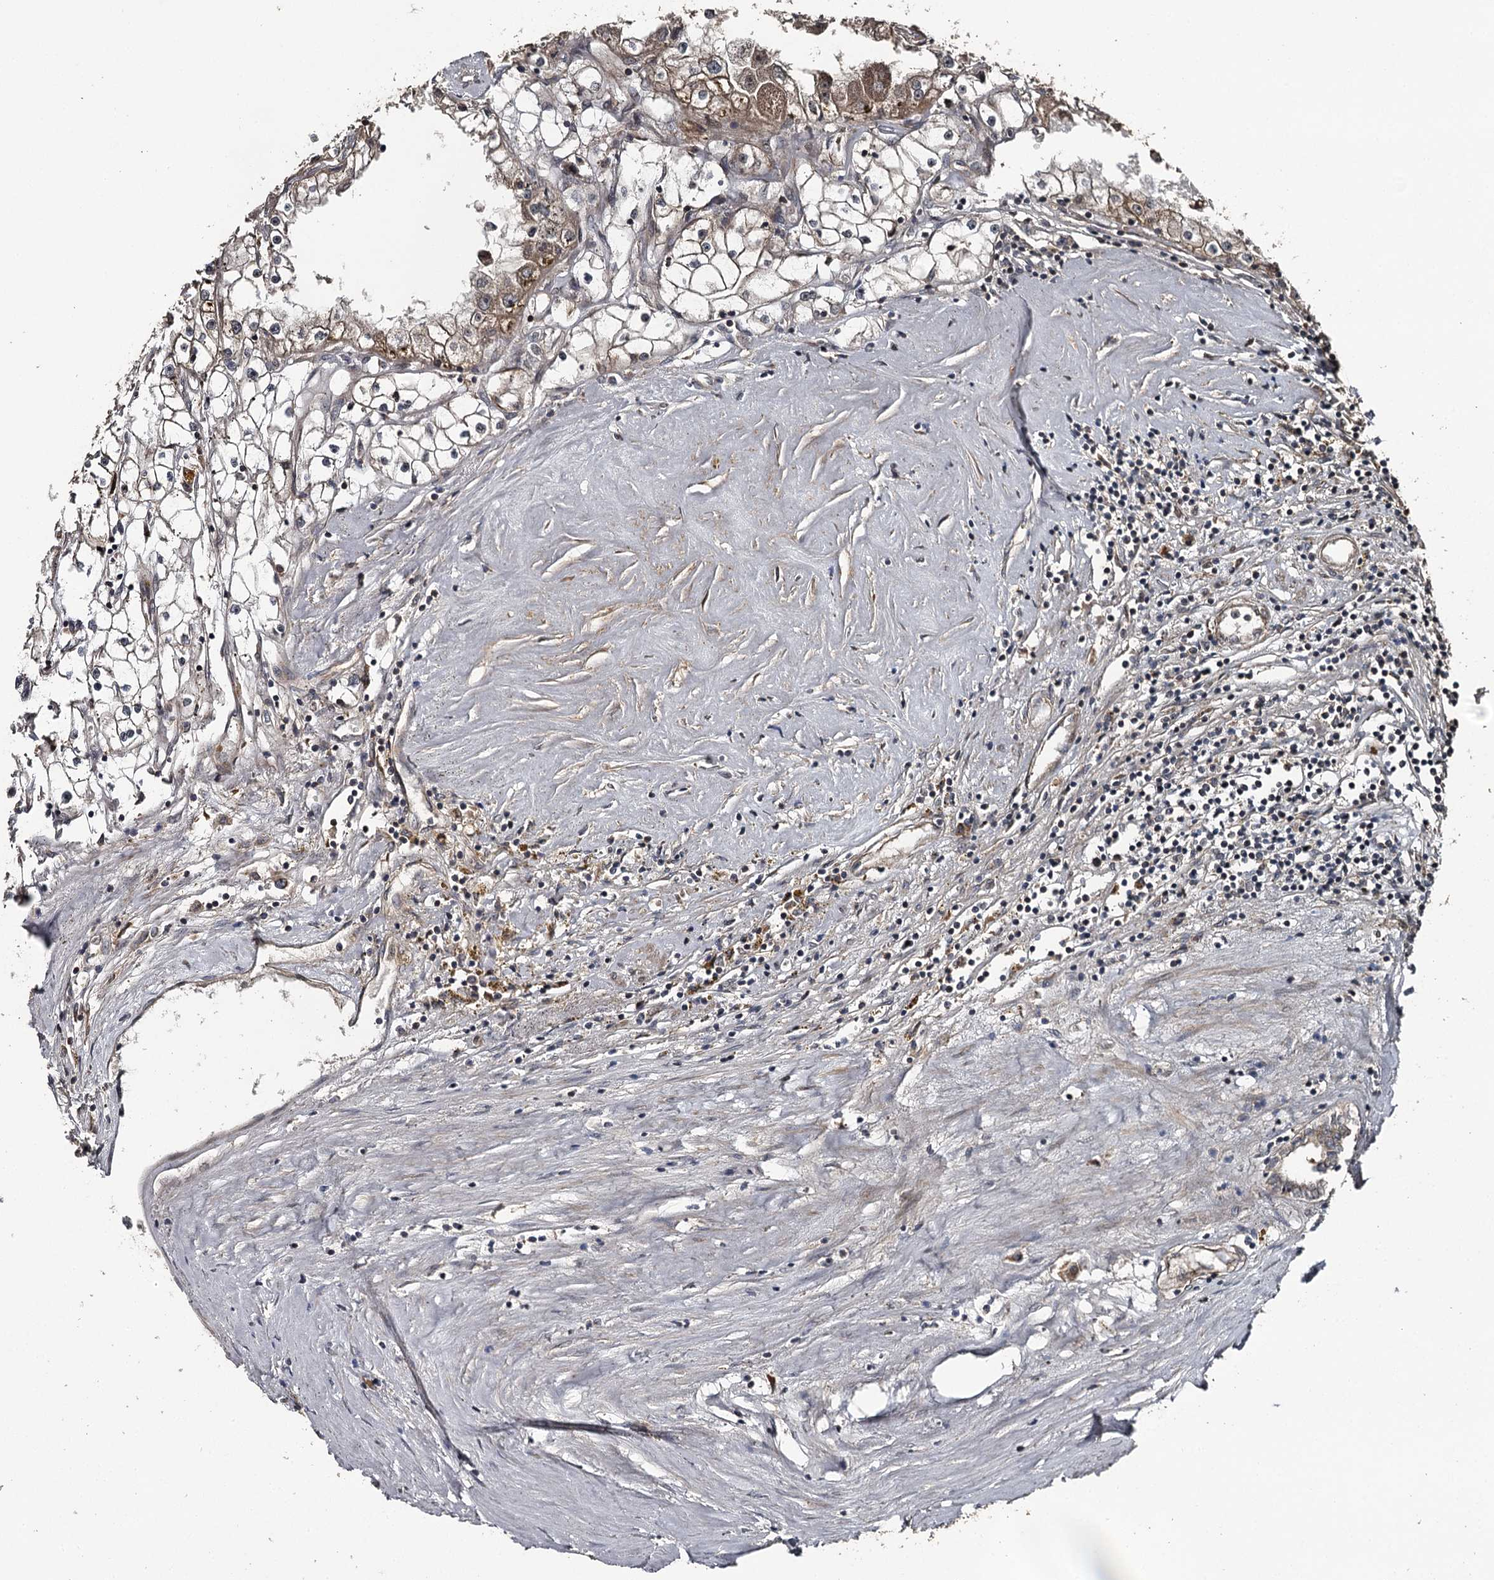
{"staining": {"intensity": "moderate", "quantity": "25%-75%", "location": "cytoplasmic/membranous"}, "tissue": "renal cancer", "cell_type": "Tumor cells", "image_type": "cancer", "snomed": [{"axis": "morphology", "description": "Adenocarcinoma, NOS"}, {"axis": "topography", "description": "Kidney"}], "caption": "Moderate cytoplasmic/membranous protein positivity is identified in approximately 25%-75% of tumor cells in adenocarcinoma (renal).", "gene": "RAB21", "patient": {"sex": "male", "age": 56}}